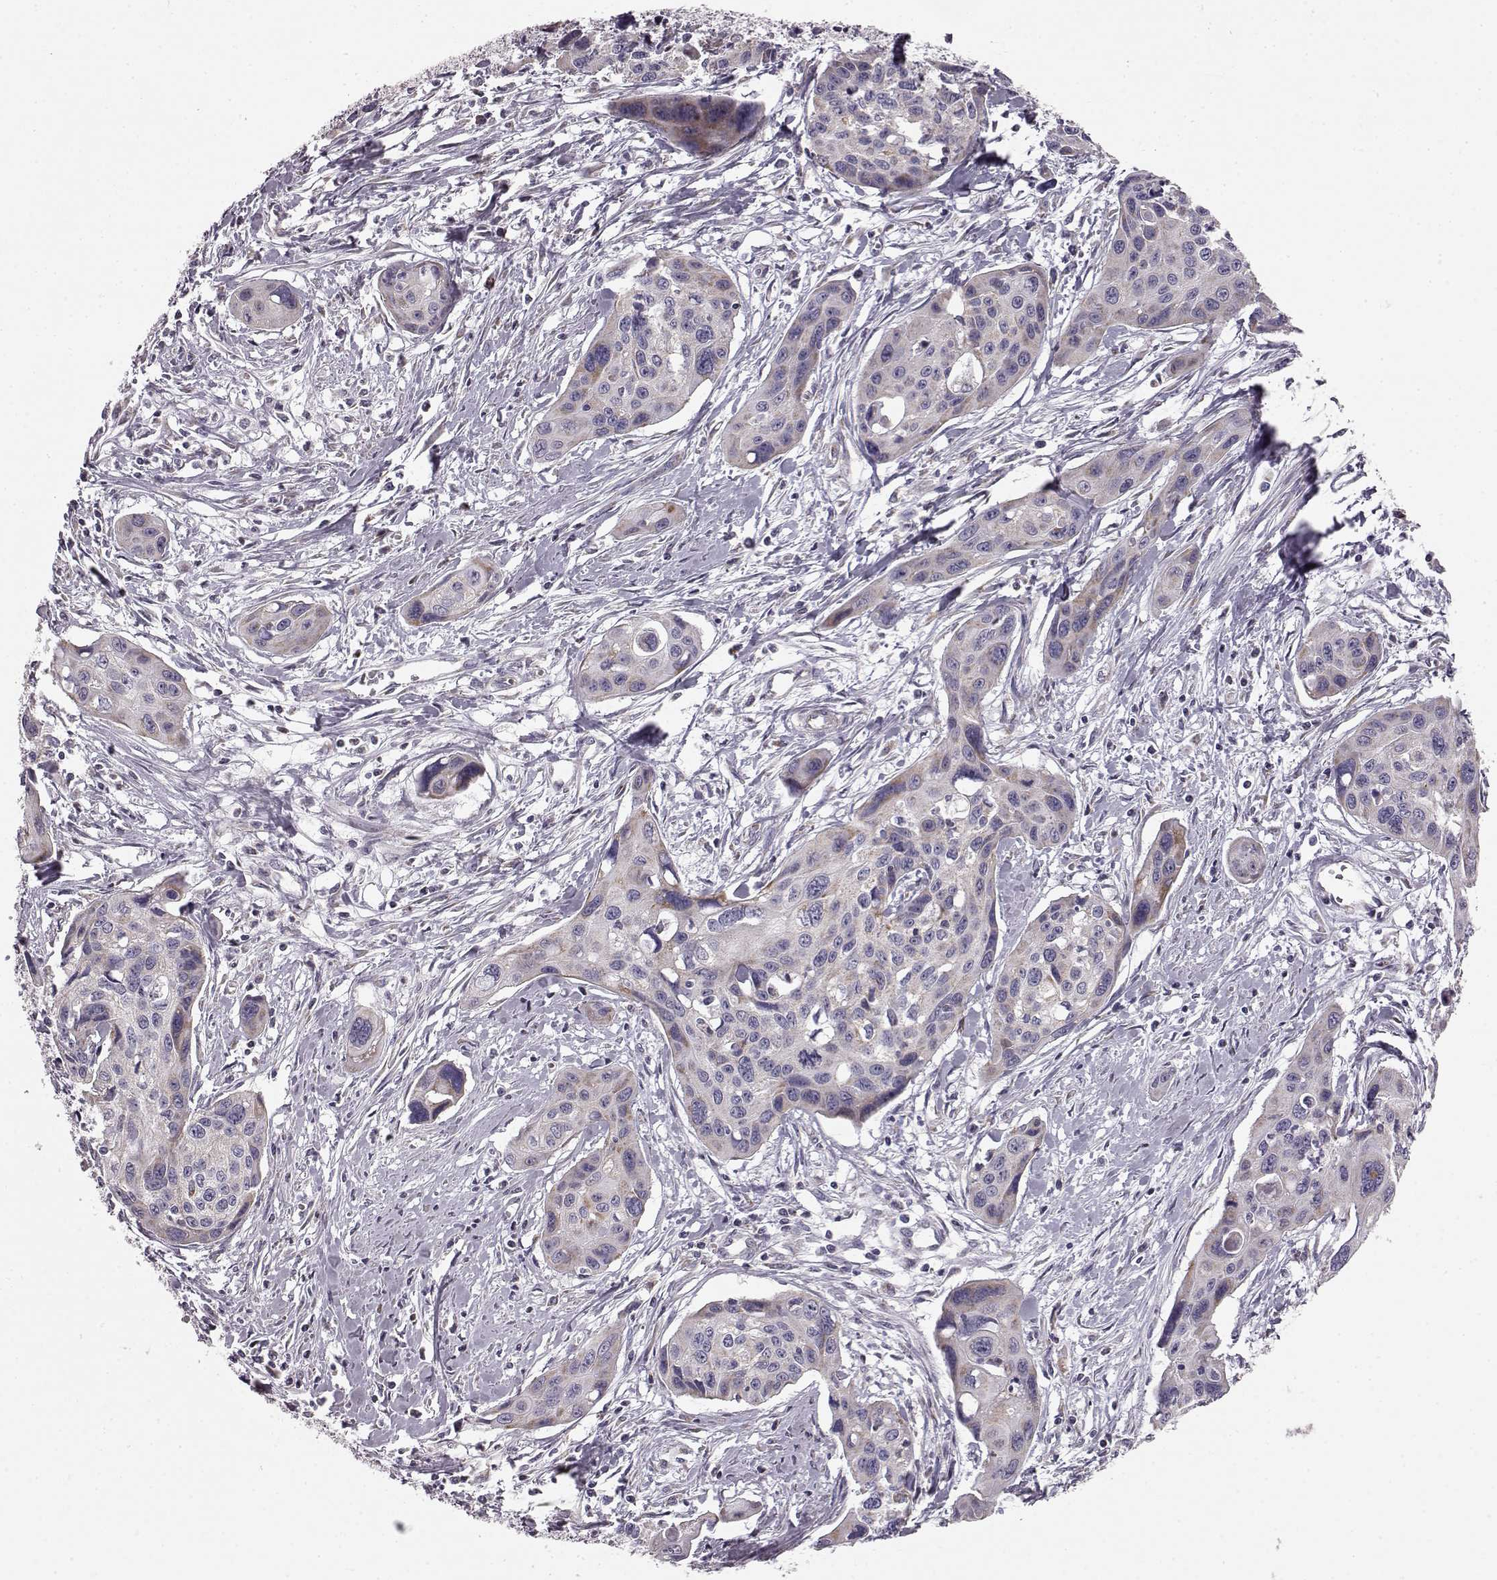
{"staining": {"intensity": "moderate", "quantity": "<25%", "location": "cytoplasmic/membranous"}, "tissue": "cervical cancer", "cell_type": "Tumor cells", "image_type": "cancer", "snomed": [{"axis": "morphology", "description": "Squamous cell carcinoma, NOS"}, {"axis": "topography", "description": "Cervix"}], "caption": "The immunohistochemical stain labels moderate cytoplasmic/membranous positivity in tumor cells of cervical squamous cell carcinoma tissue.", "gene": "FAM8A1", "patient": {"sex": "female", "age": 31}}